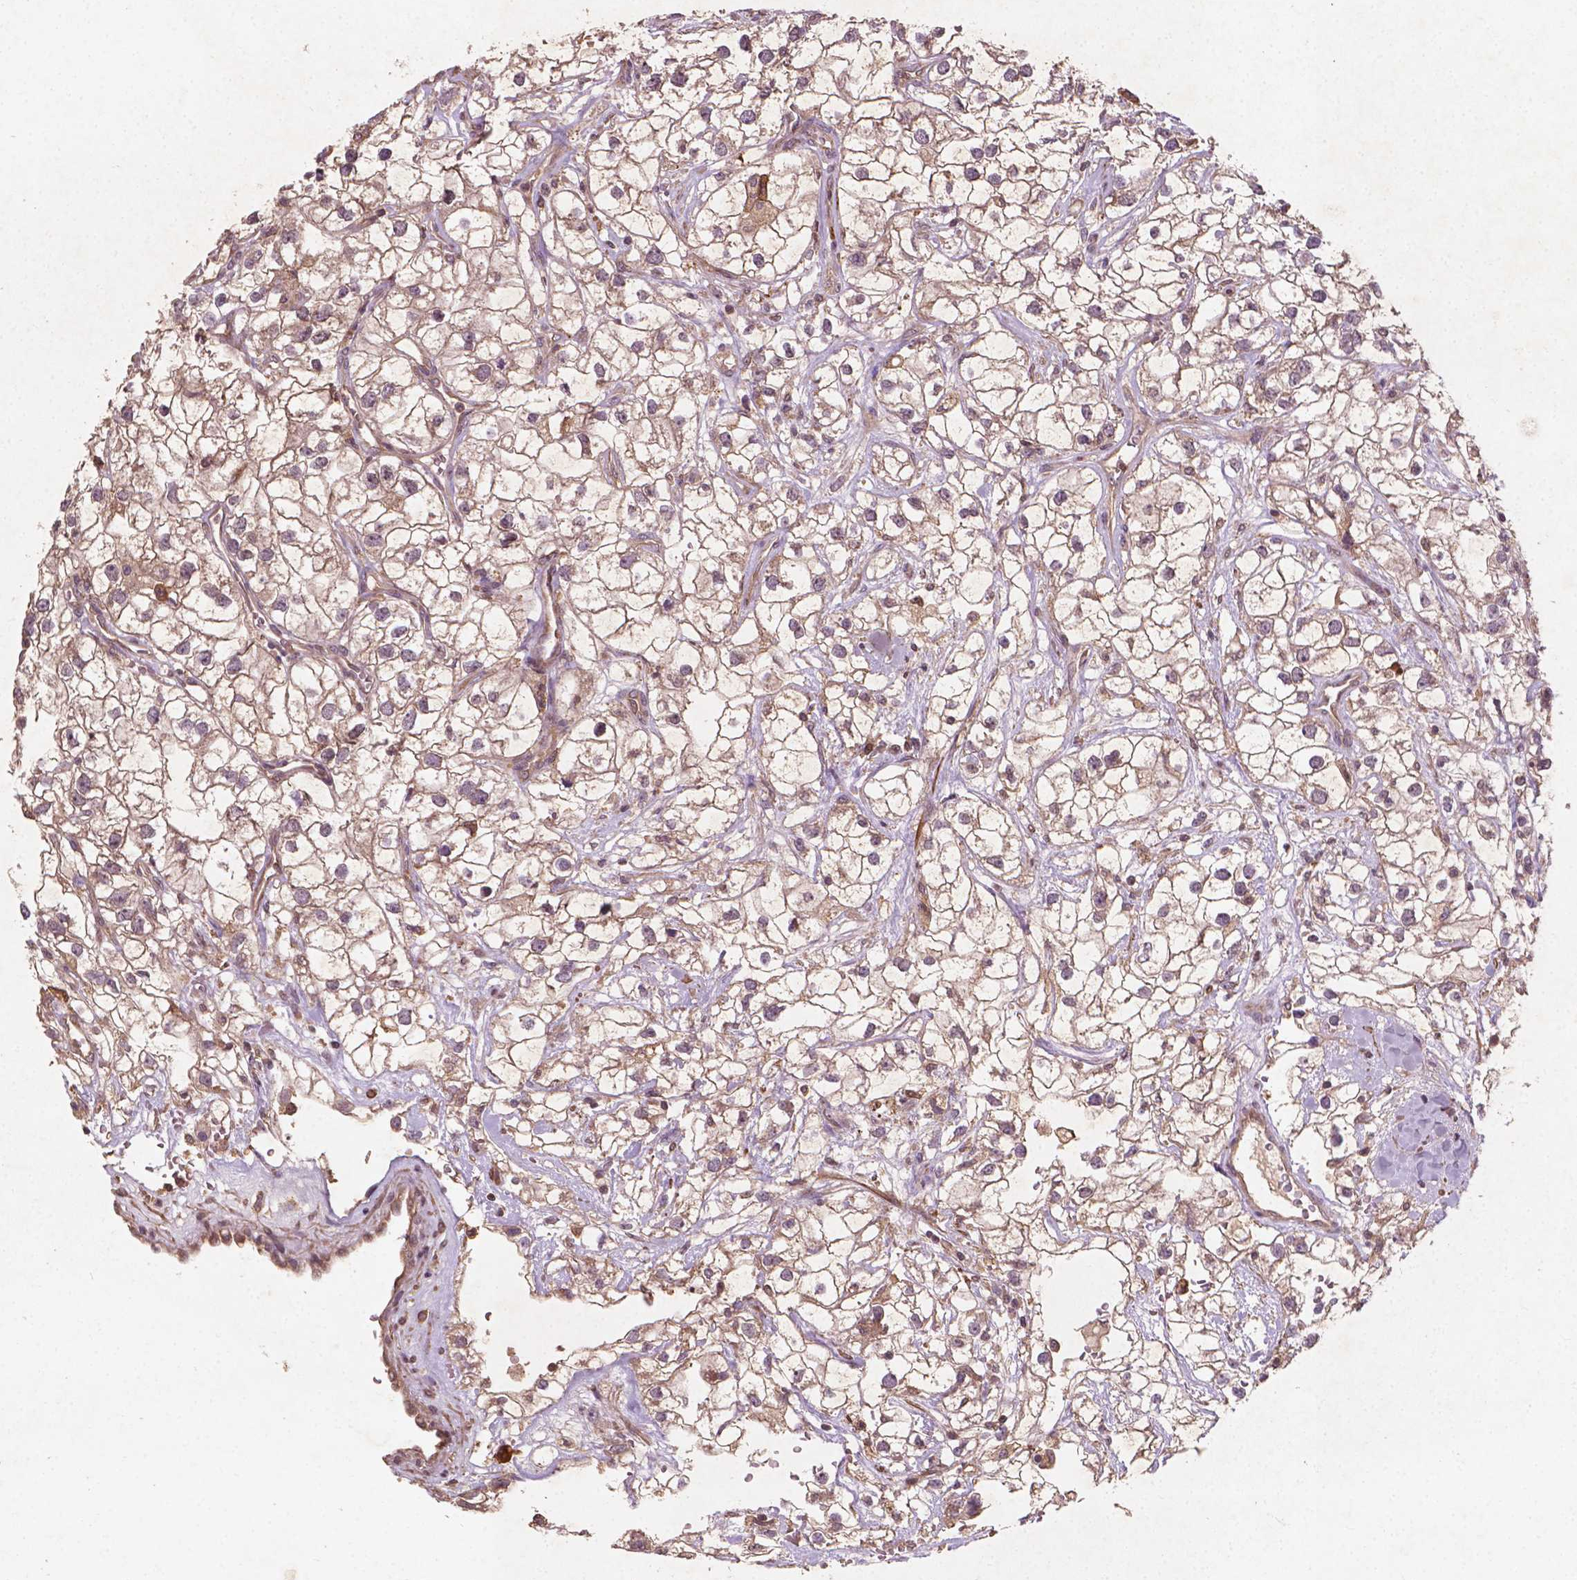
{"staining": {"intensity": "weak", "quantity": ">75%", "location": "cytoplasmic/membranous"}, "tissue": "renal cancer", "cell_type": "Tumor cells", "image_type": "cancer", "snomed": [{"axis": "morphology", "description": "Adenocarcinoma, NOS"}, {"axis": "topography", "description": "Kidney"}], "caption": "This micrograph shows renal adenocarcinoma stained with immunohistochemistry (IHC) to label a protein in brown. The cytoplasmic/membranous of tumor cells show weak positivity for the protein. Nuclei are counter-stained blue.", "gene": "CYFIP2", "patient": {"sex": "male", "age": 59}}